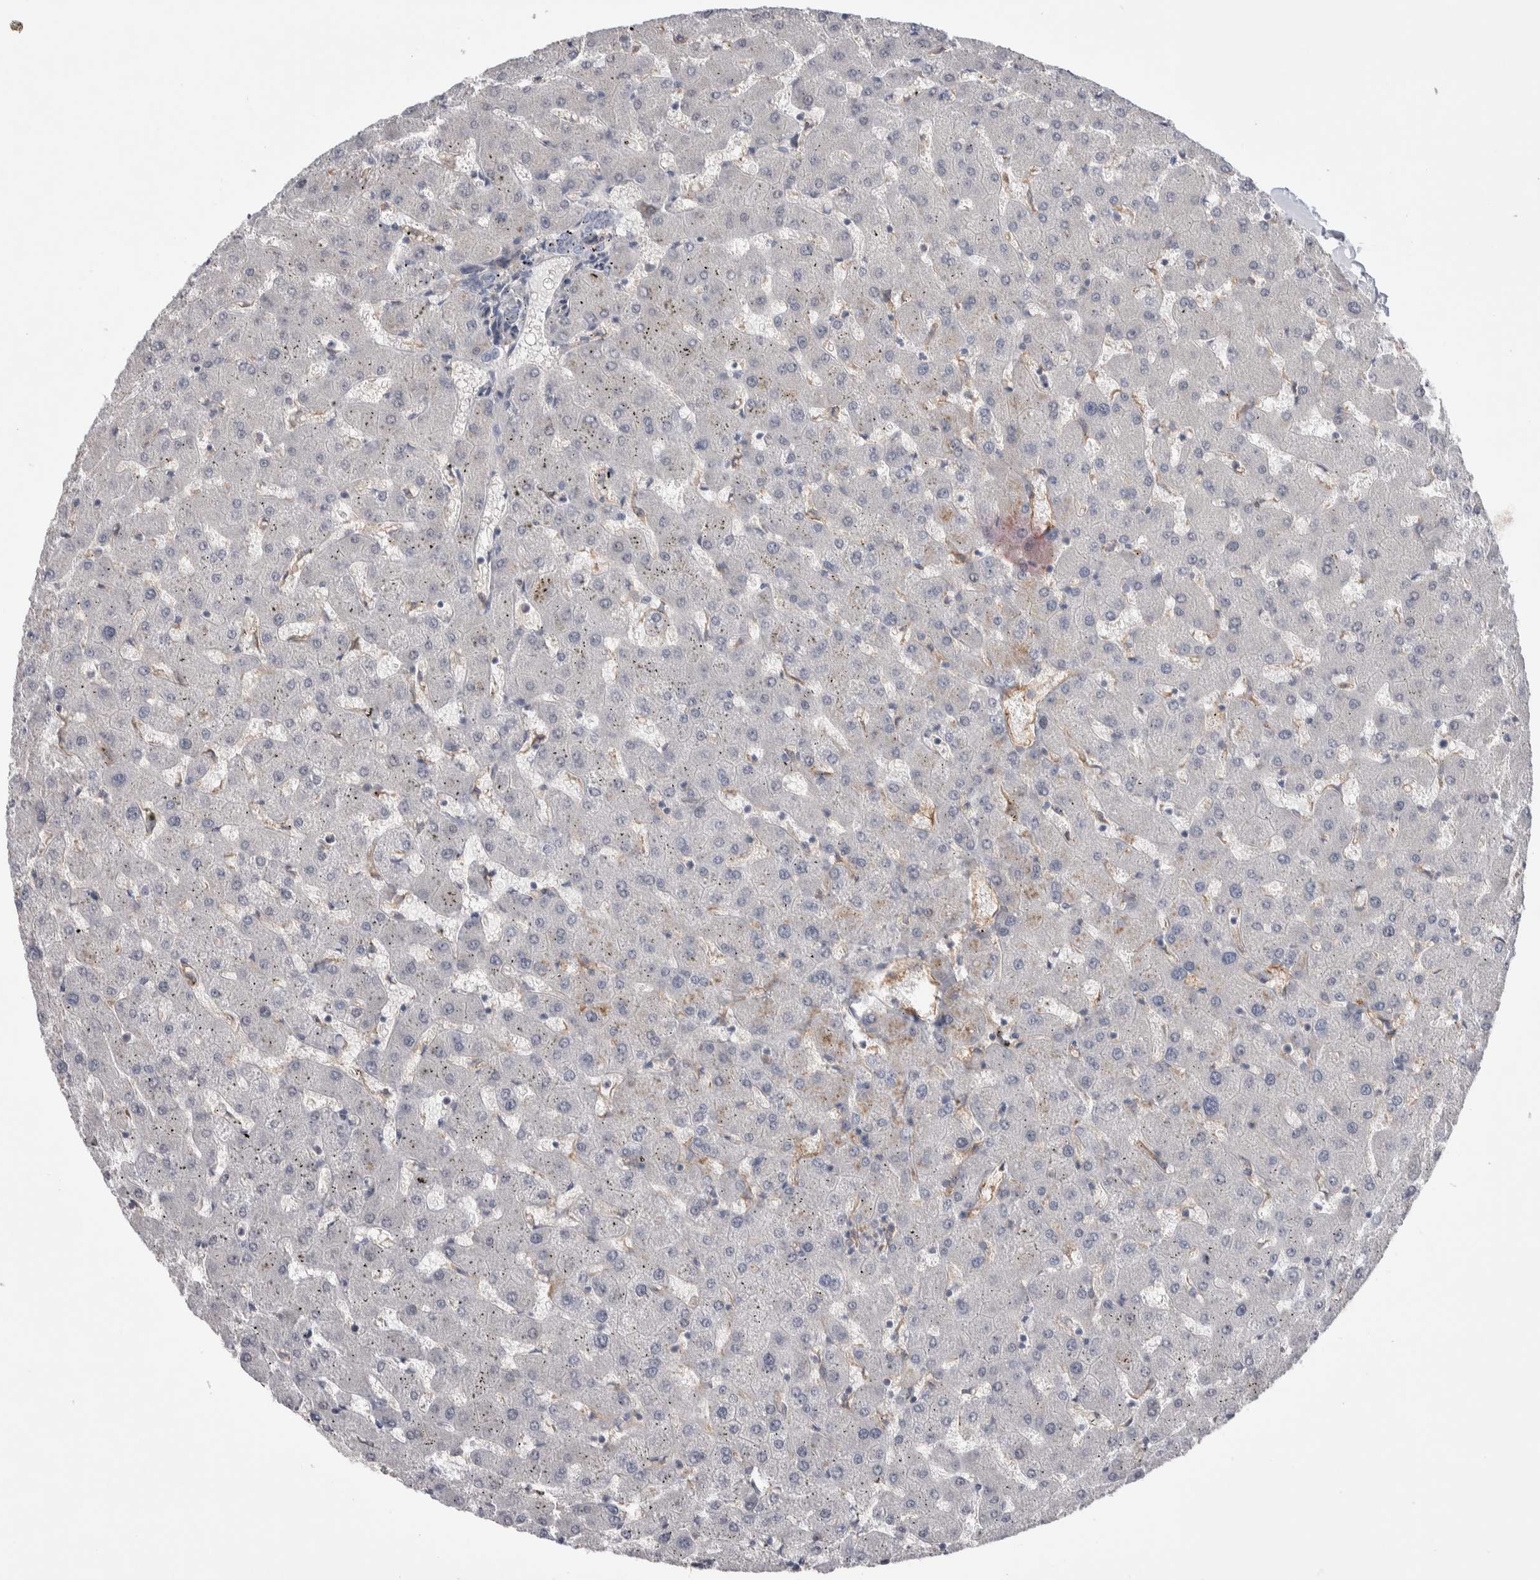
{"staining": {"intensity": "negative", "quantity": "none", "location": "none"}, "tissue": "liver", "cell_type": "Cholangiocytes", "image_type": "normal", "snomed": [{"axis": "morphology", "description": "Normal tissue, NOS"}, {"axis": "topography", "description": "Liver"}], "caption": "IHC photomicrograph of benign liver: human liver stained with DAB displays no significant protein positivity in cholangiocytes.", "gene": "CEP131", "patient": {"sex": "female", "age": 63}}